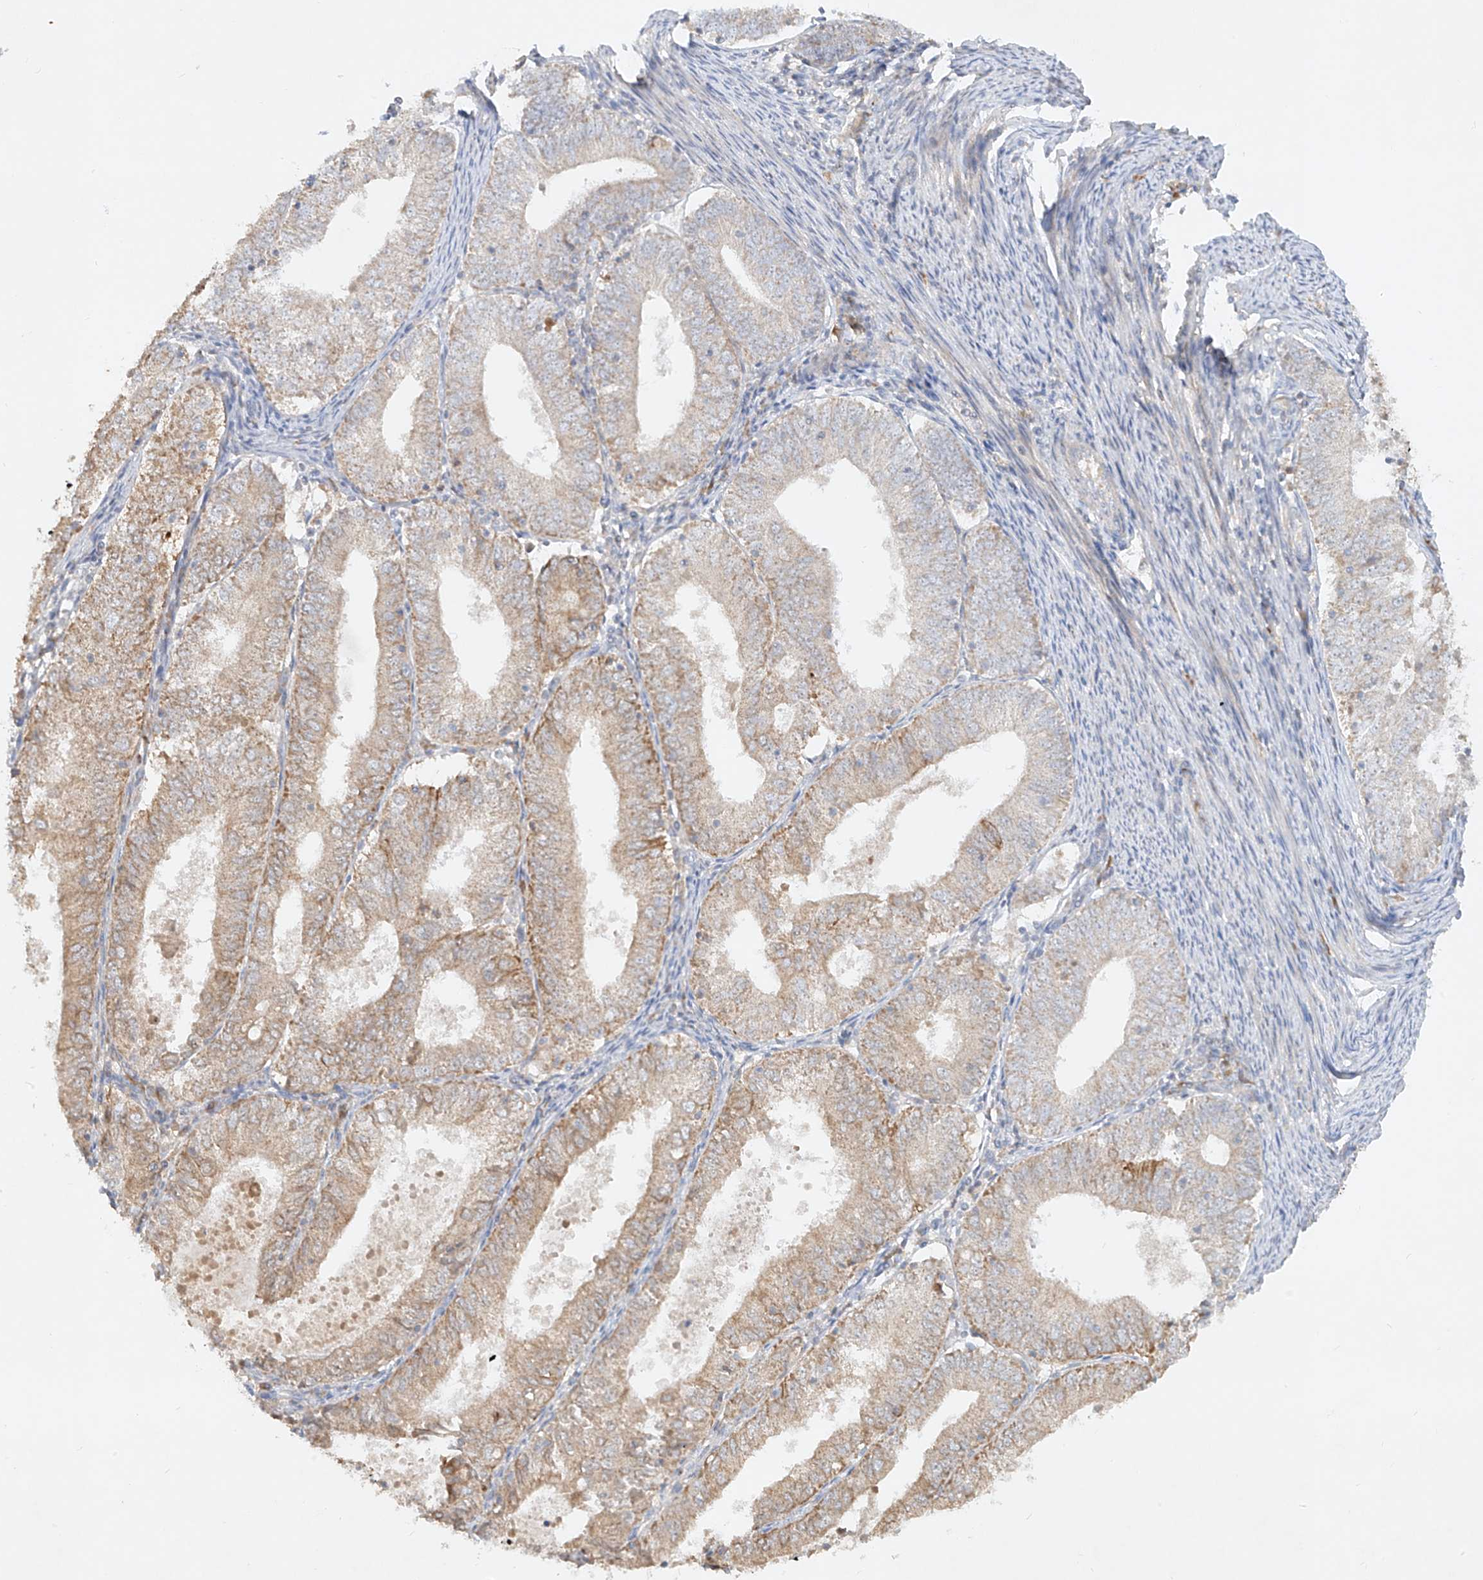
{"staining": {"intensity": "weak", "quantity": "25%-75%", "location": "cytoplasmic/membranous"}, "tissue": "endometrial cancer", "cell_type": "Tumor cells", "image_type": "cancer", "snomed": [{"axis": "morphology", "description": "Adenocarcinoma, NOS"}, {"axis": "topography", "description": "Endometrium"}], "caption": "Human adenocarcinoma (endometrial) stained with a protein marker displays weak staining in tumor cells.", "gene": "KPNA7", "patient": {"sex": "female", "age": 57}}